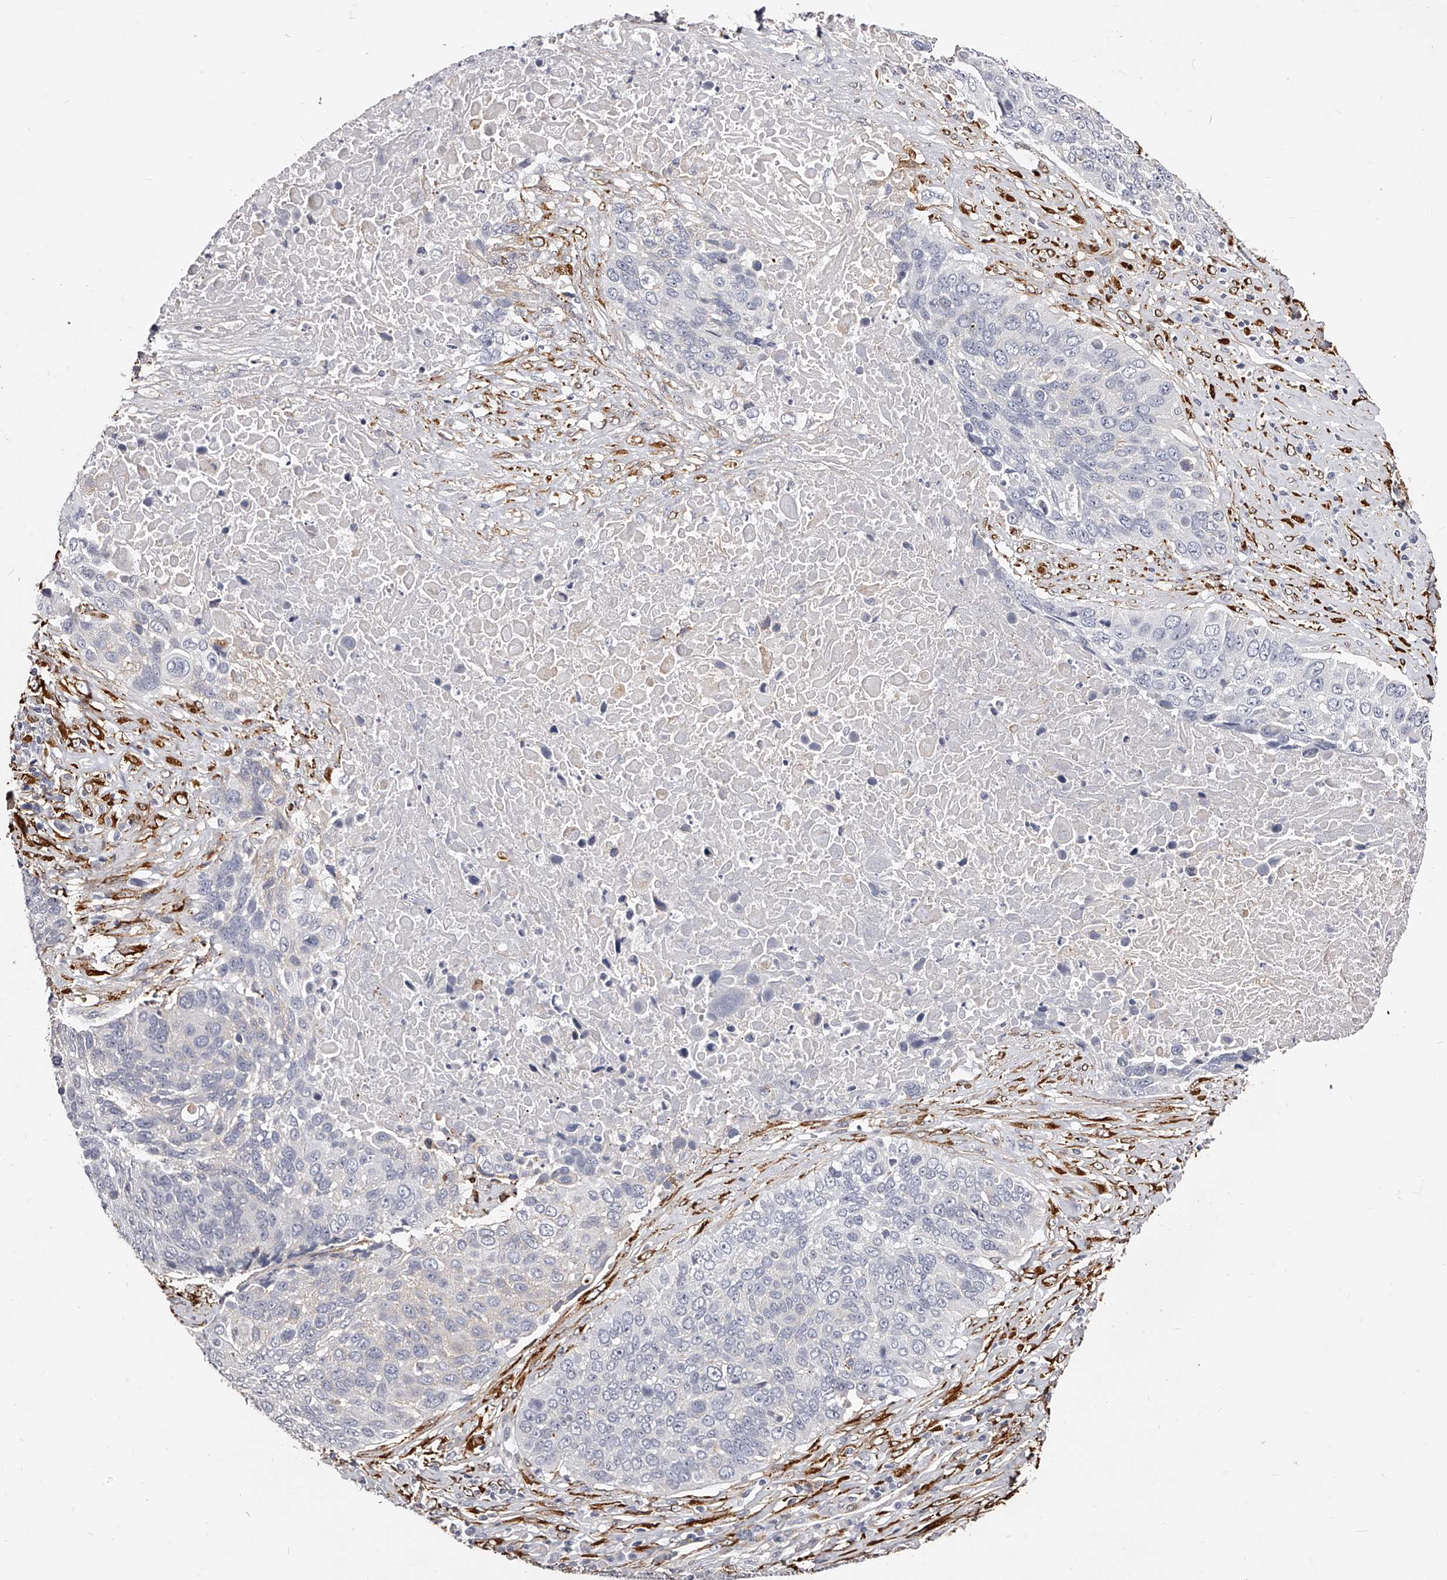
{"staining": {"intensity": "negative", "quantity": "none", "location": "none"}, "tissue": "lung cancer", "cell_type": "Tumor cells", "image_type": "cancer", "snomed": [{"axis": "morphology", "description": "Squamous cell carcinoma, NOS"}, {"axis": "topography", "description": "Lung"}], "caption": "The histopathology image displays no staining of tumor cells in lung cancer (squamous cell carcinoma).", "gene": "CD82", "patient": {"sex": "male", "age": 66}}